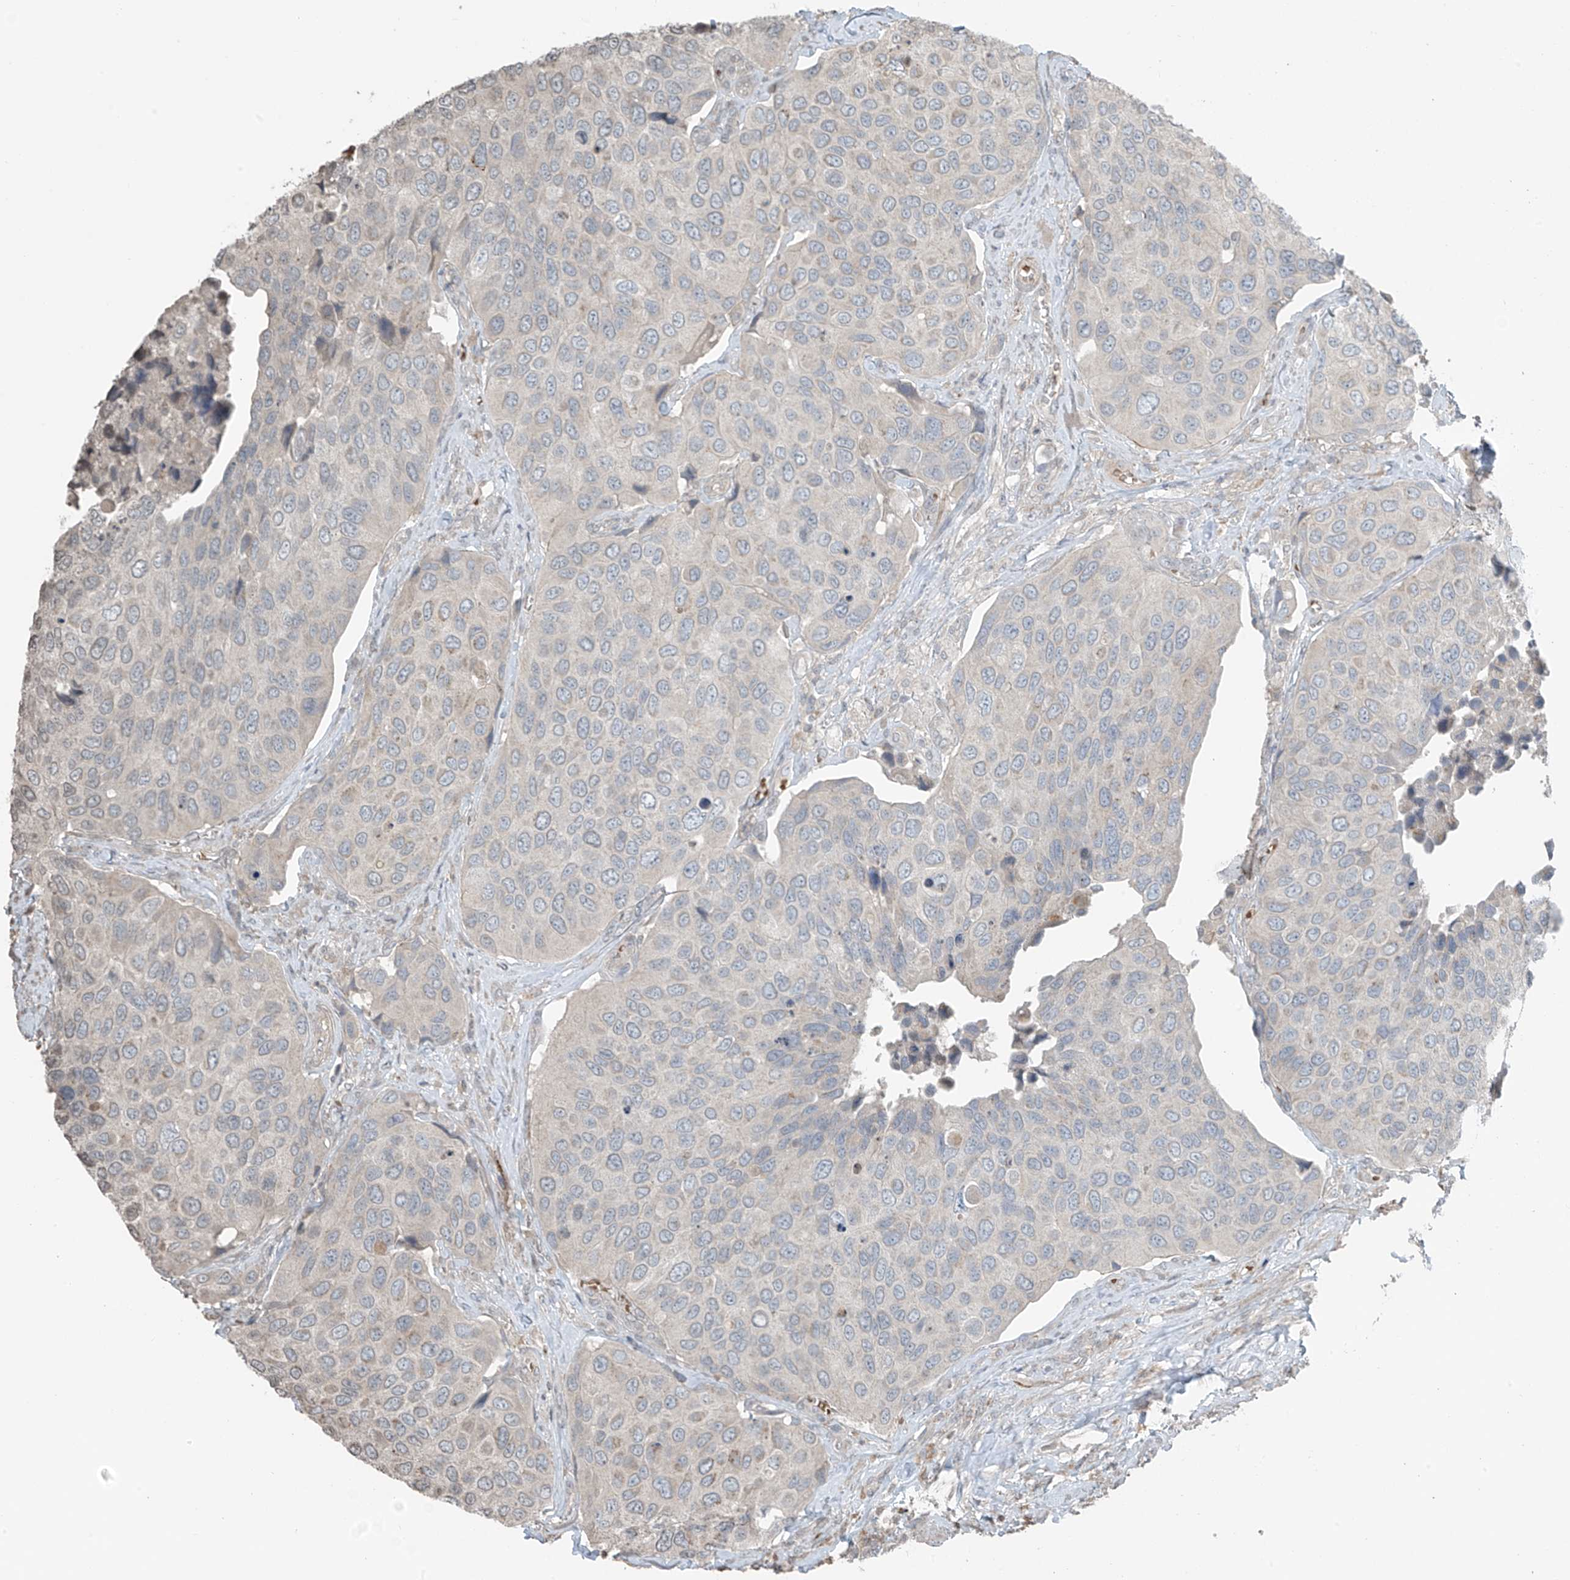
{"staining": {"intensity": "negative", "quantity": "none", "location": "none"}, "tissue": "urothelial cancer", "cell_type": "Tumor cells", "image_type": "cancer", "snomed": [{"axis": "morphology", "description": "Urothelial carcinoma, High grade"}, {"axis": "topography", "description": "Urinary bladder"}], "caption": "This is an immunohistochemistry (IHC) histopathology image of urothelial cancer. There is no positivity in tumor cells.", "gene": "HOXA11", "patient": {"sex": "male", "age": 74}}